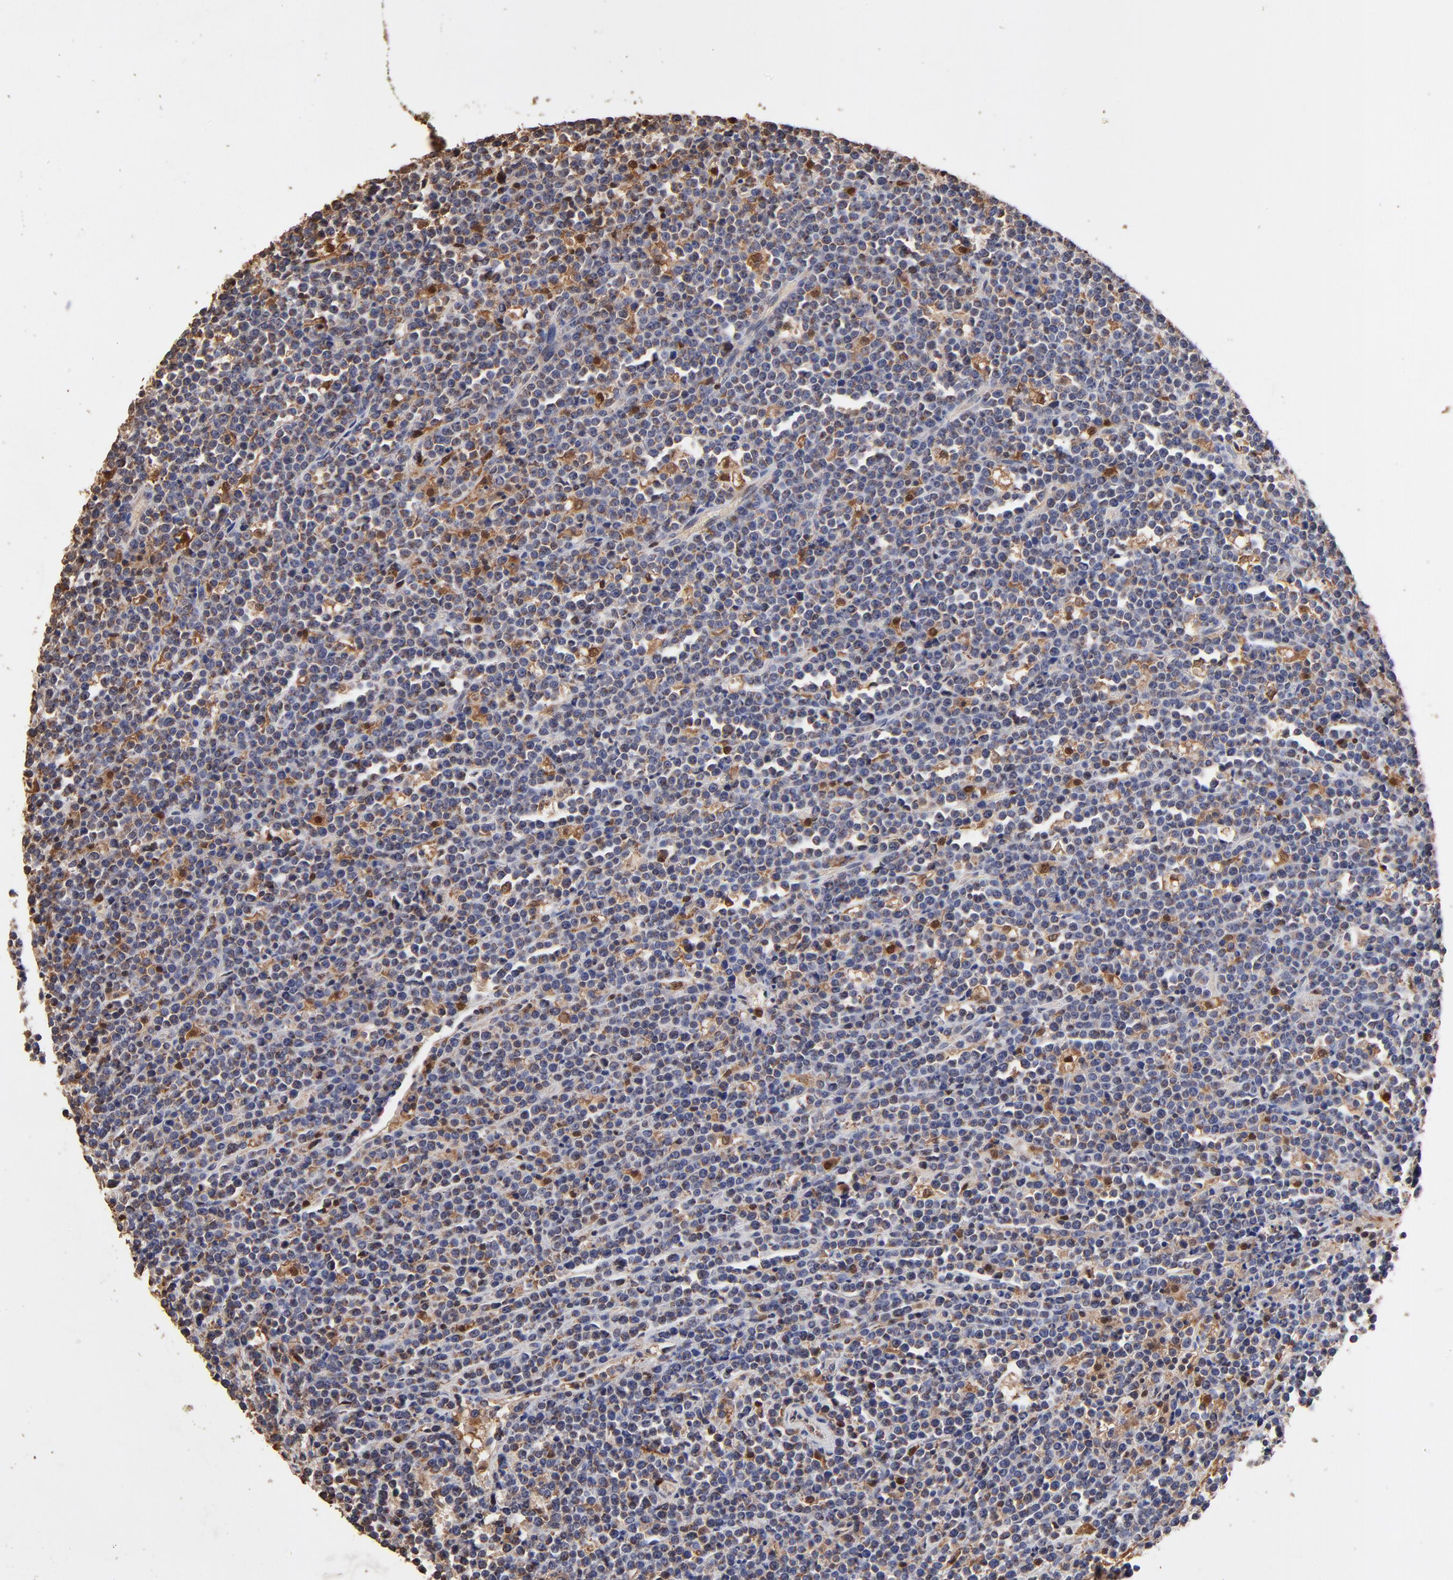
{"staining": {"intensity": "moderate", "quantity": "<25%", "location": "nuclear"}, "tissue": "lymphoma", "cell_type": "Tumor cells", "image_type": "cancer", "snomed": [{"axis": "morphology", "description": "Malignant lymphoma, non-Hodgkin's type, High grade"}, {"axis": "topography", "description": "Ovary"}], "caption": "Immunohistochemical staining of human lymphoma demonstrates moderate nuclear protein staining in about <25% of tumor cells. (Brightfield microscopy of DAB IHC at high magnification).", "gene": "CASP1", "patient": {"sex": "female", "age": 56}}